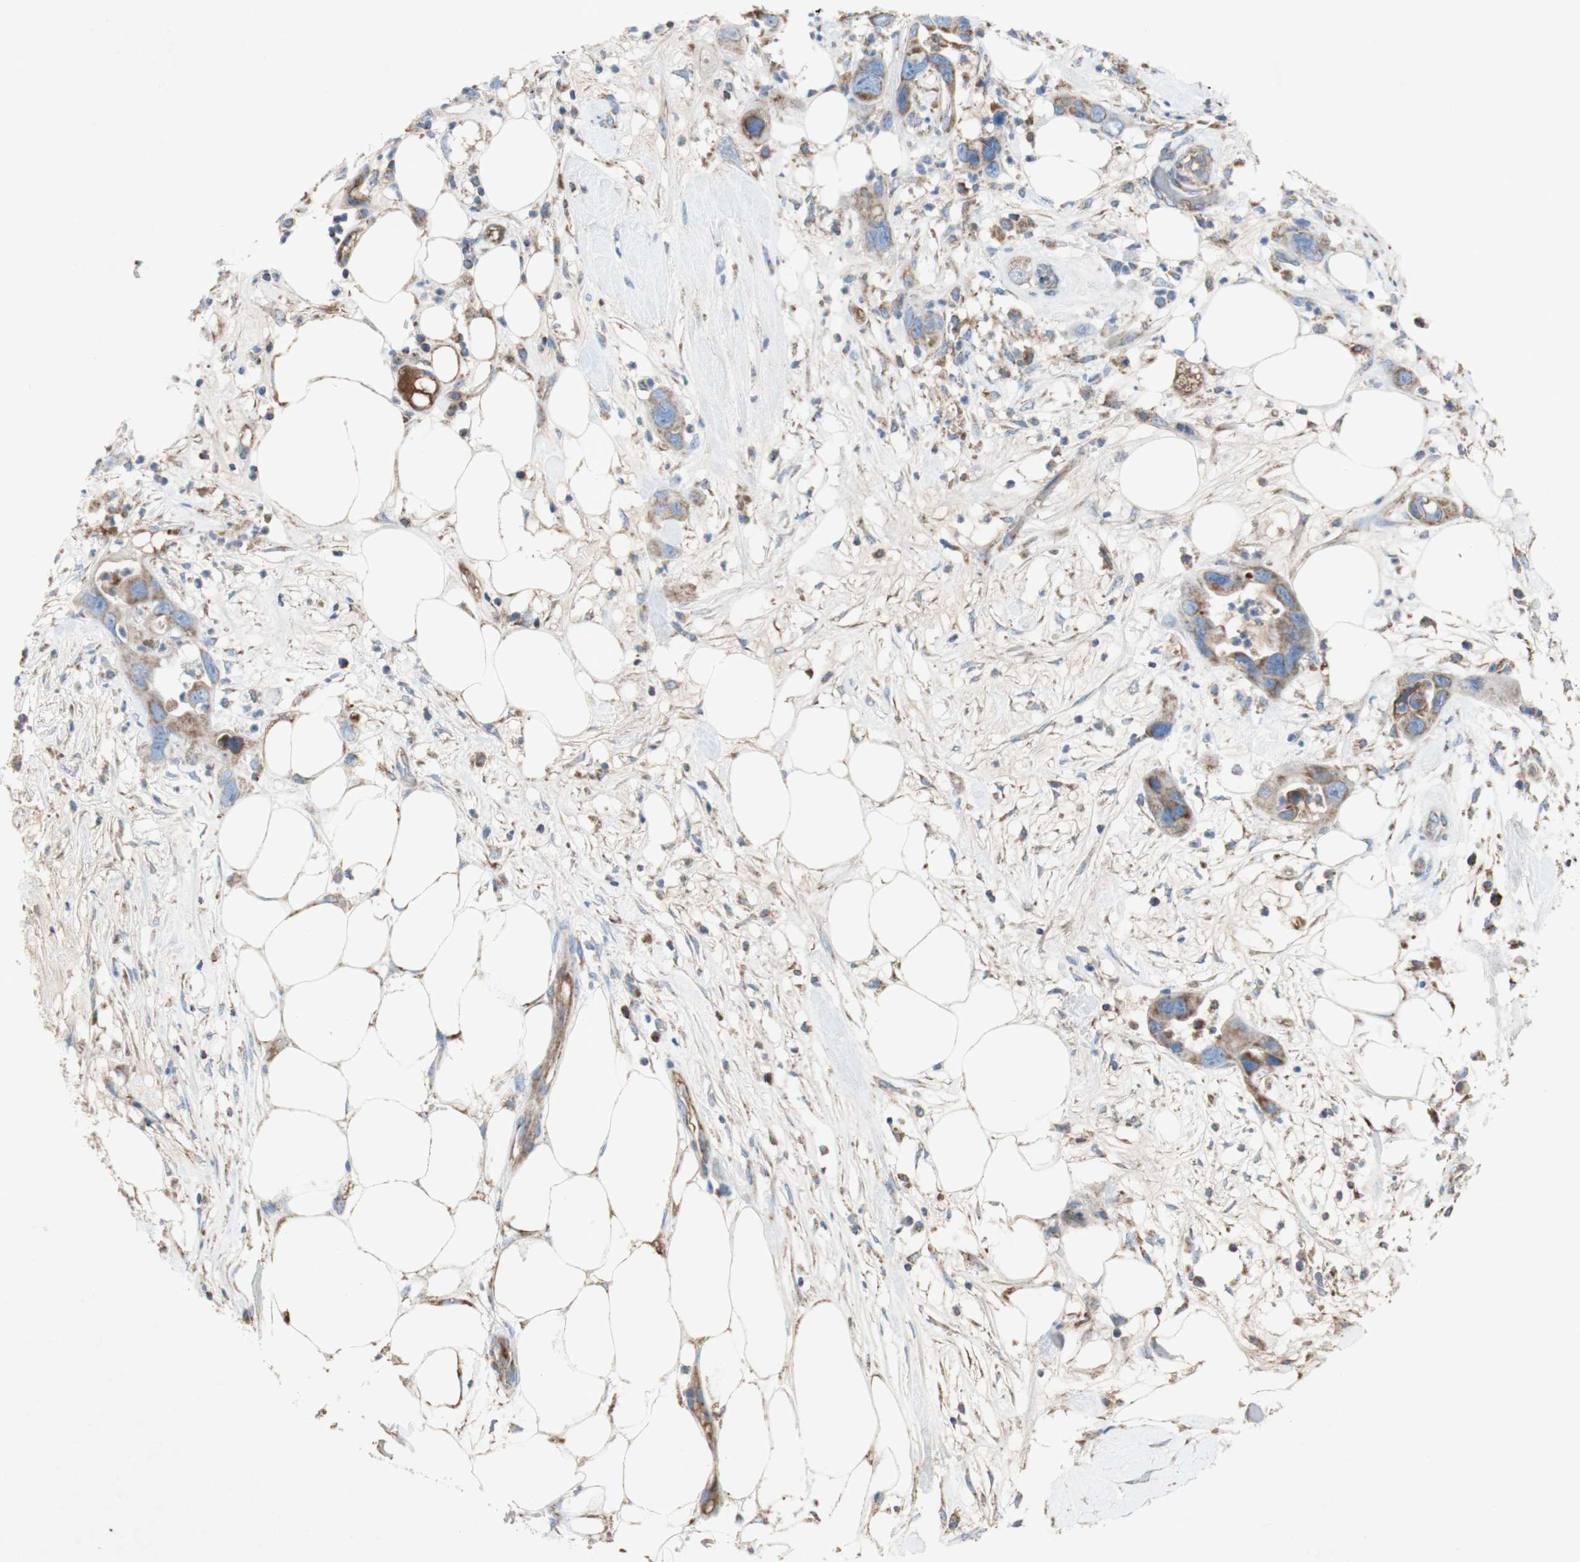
{"staining": {"intensity": "moderate", "quantity": ">75%", "location": "cytoplasmic/membranous"}, "tissue": "pancreatic cancer", "cell_type": "Tumor cells", "image_type": "cancer", "snomed": [{"axis": "morphology", "description": "Adenocarcinoma, NOS"}, {"axis": "topography", "description": "Pancreas"}], "caption": "Pancreatic adenocarcinoma was stained to show a protein in brown. There is medium levels of moderate cytoplasmic/membranous expression in approximately >75% of tumor cells. (Brightfield microscopy of DAB IHC at high magnification).", "gene": "SDHB", "patient": {"sex": "female", "age": 71}}